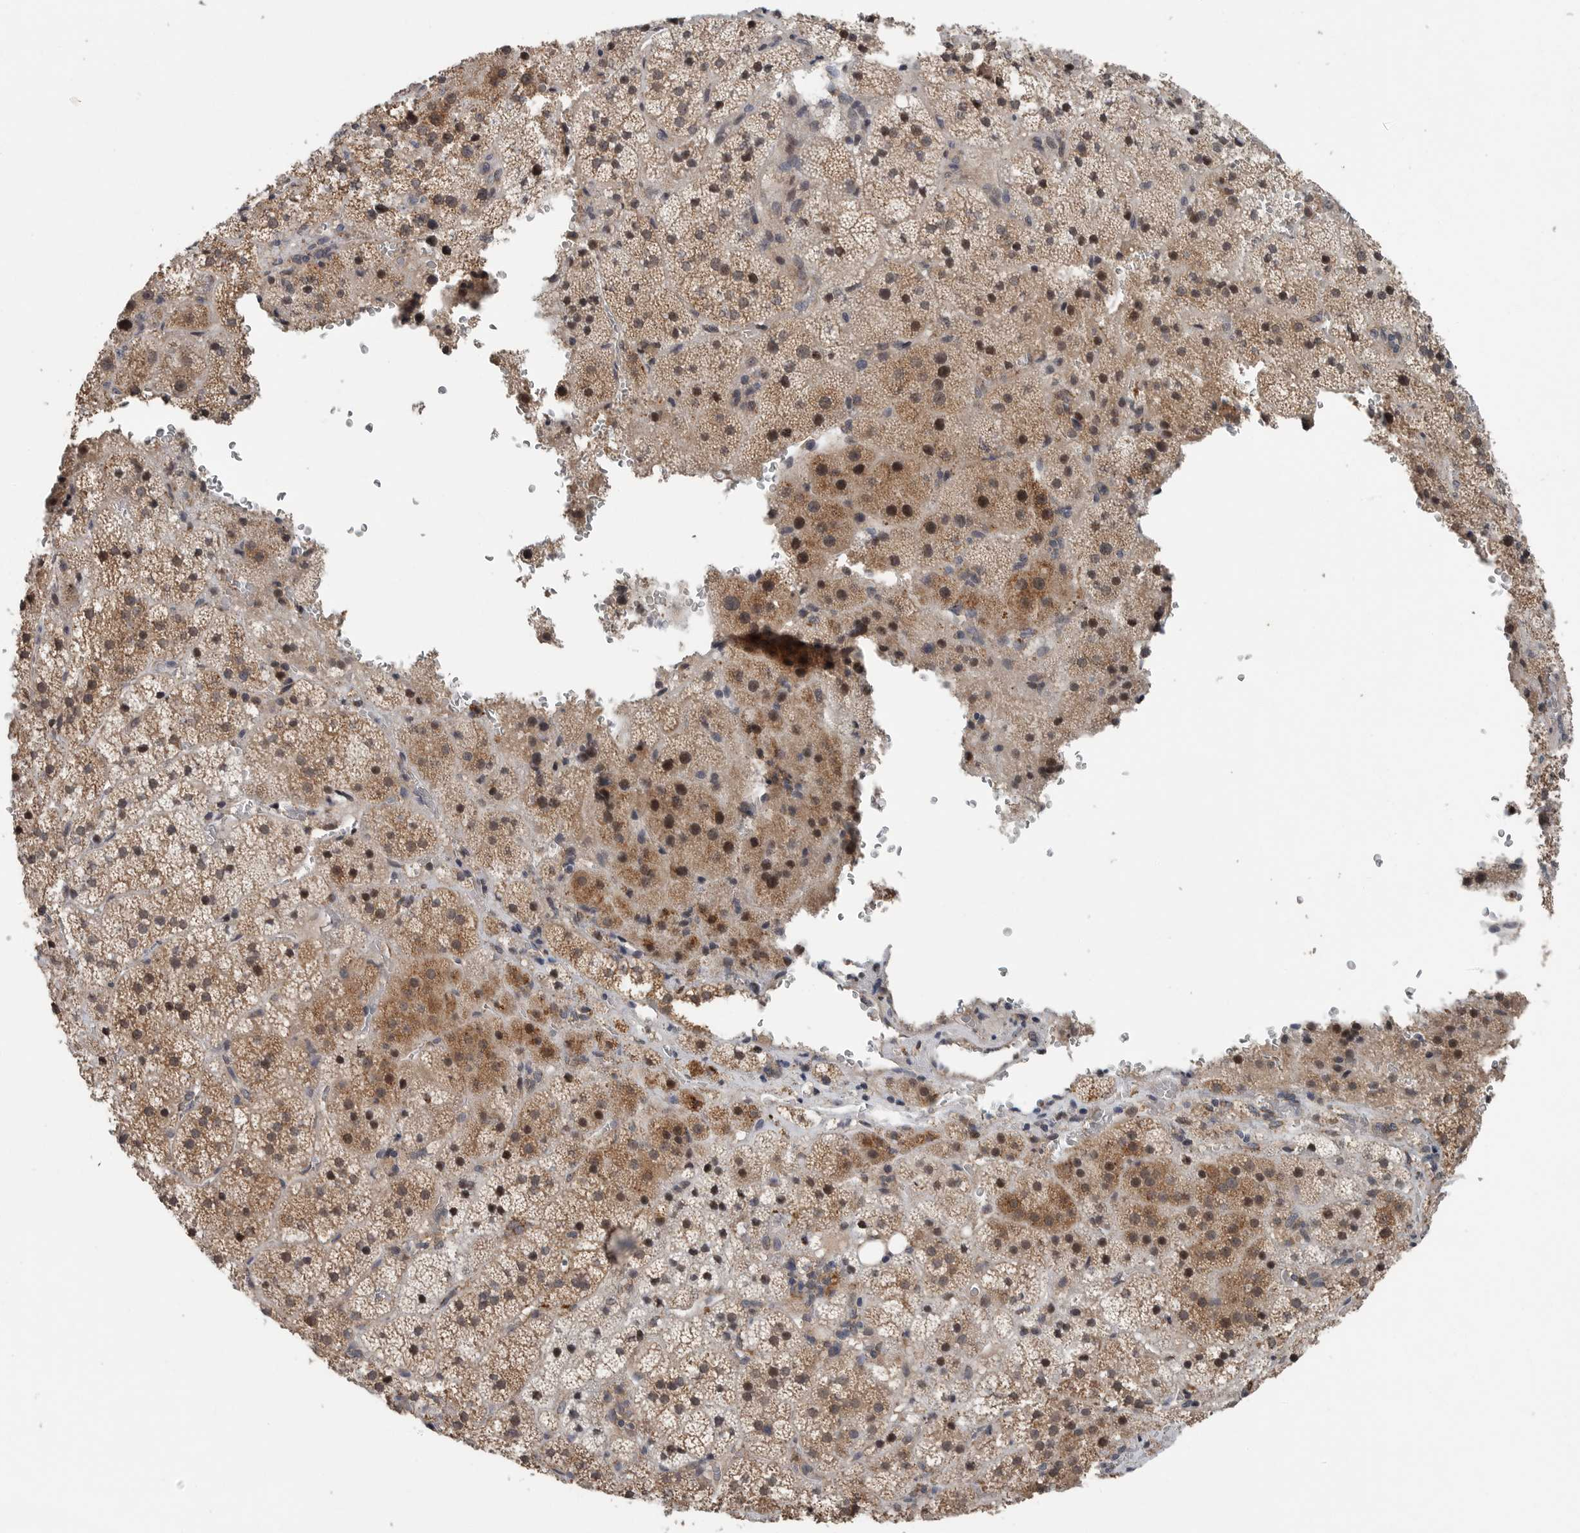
{"staining": {"intensity": "moderate", "quantity": ">75%", "location": "cytoplasmic/membranous"}, "tissue": "adrenal gland", "cell_type": "Glandular cells", "image_type": "normal", "snomed": [{"axis": "morphology", "description": "Normal tissue, NOS"}, {"axis": "topography", "description": "Adrenal gland"}], "caption": "IHC (DAB (3,3'-diaminobenzidine)) staining of benign adrenal gland shows moderate cytoplasmic/membranous protein positivity in about >75% of glandular cells.", "gene": "SCP2", "patient": {"sex": "female", "age": 44}}